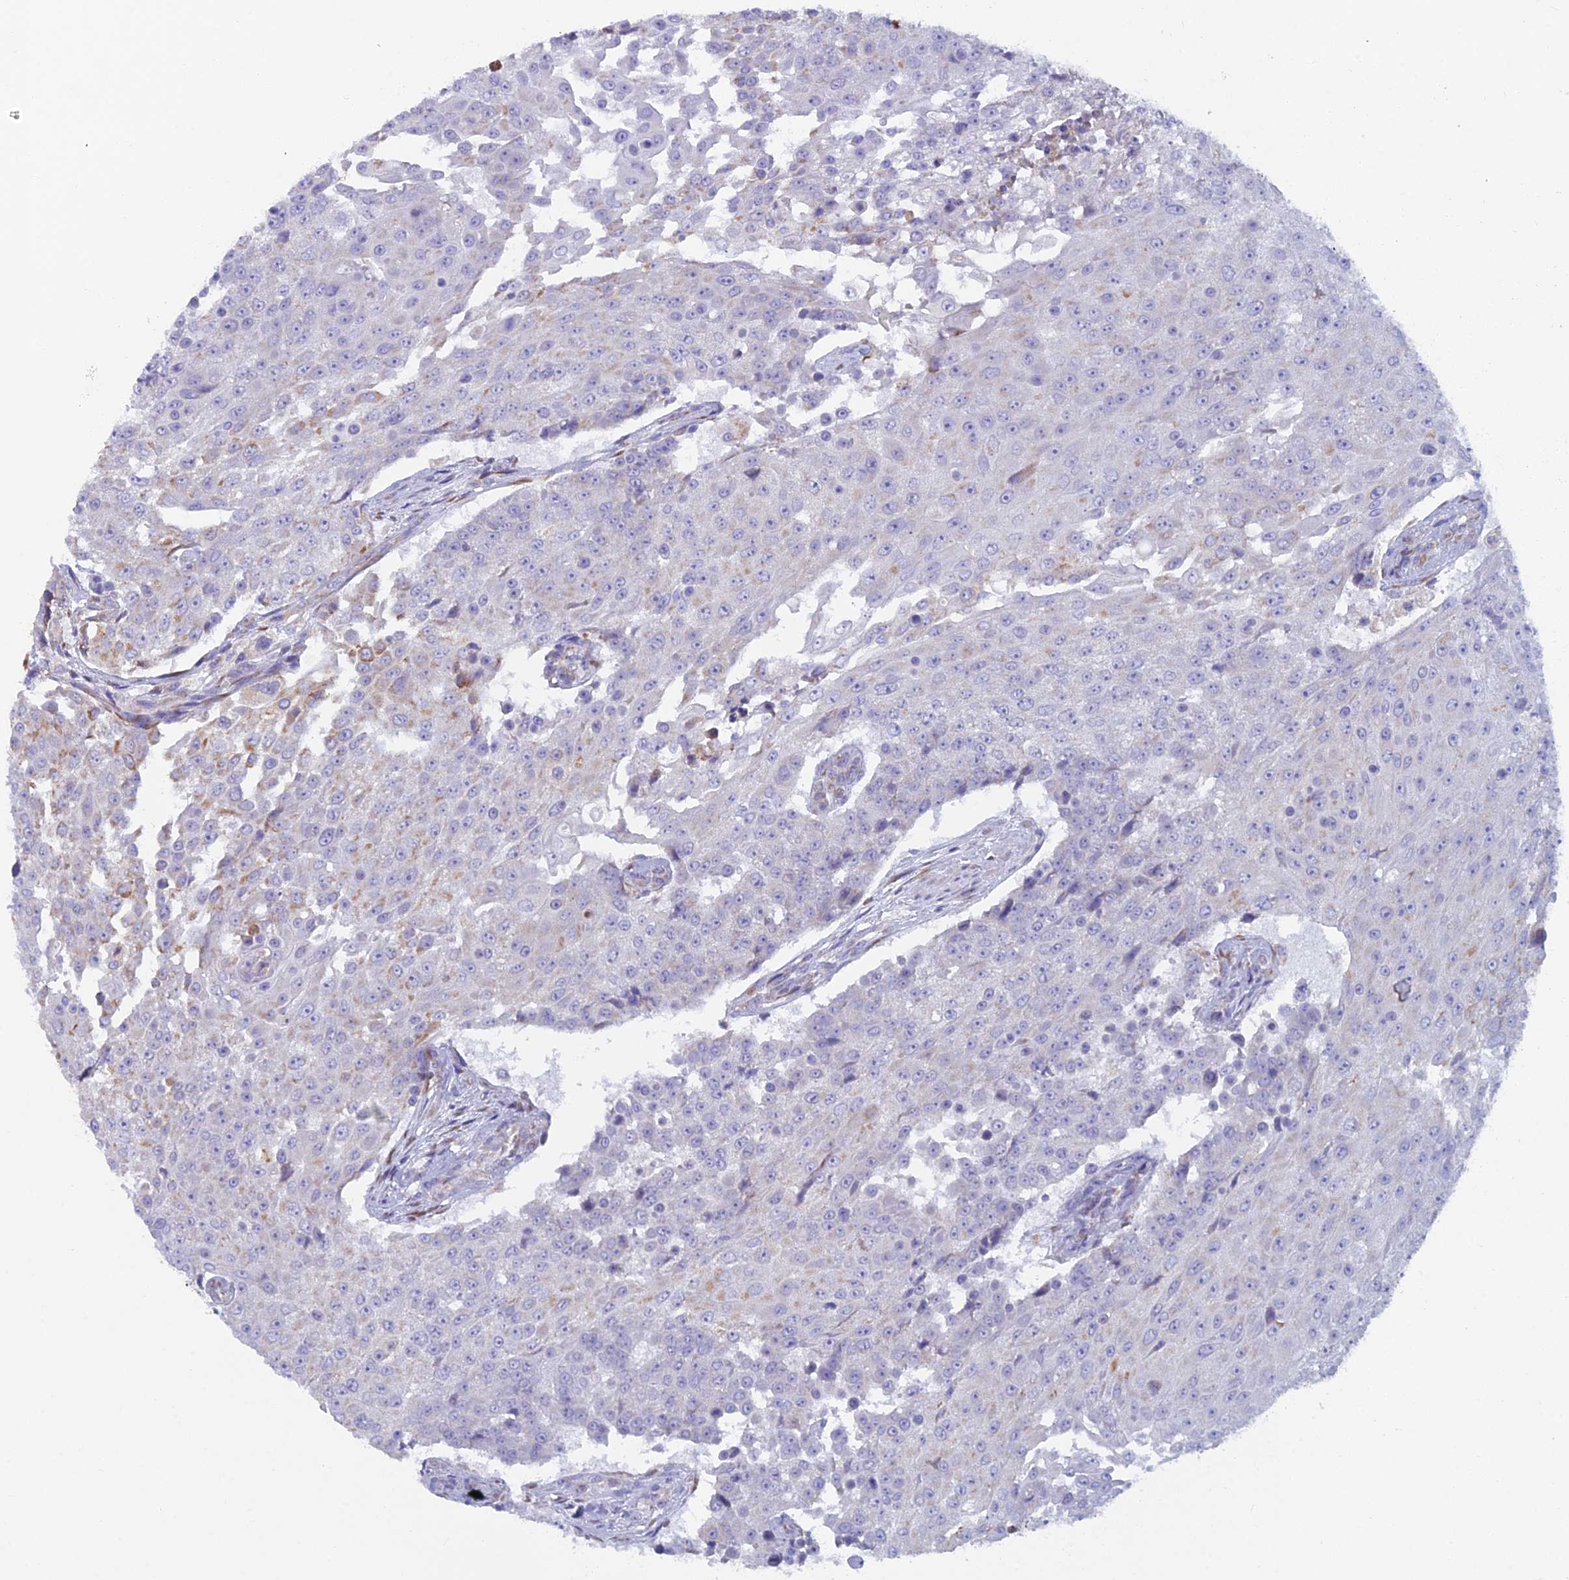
{"staining": {"intensity": "negative", "quantity": "none", "location": "none"}, "tissue": "urothelial cancer", "cell_type": "Tumor cells", "image_type": "cancer", "snomed": [{"axis": "morphology", "description": "Urothelial carcinoma, High grade"}, {"axis": "topography", "description": "Urinary bladder"}], "caption": "Immunohistochemistry photomicrograph of neoplastic tissue: urothelial cancer stained with DAB shows no significant protein staining in tumor cells.", "gene": "ABI3BP", "patient": {"sex": "female", "age": 63}}